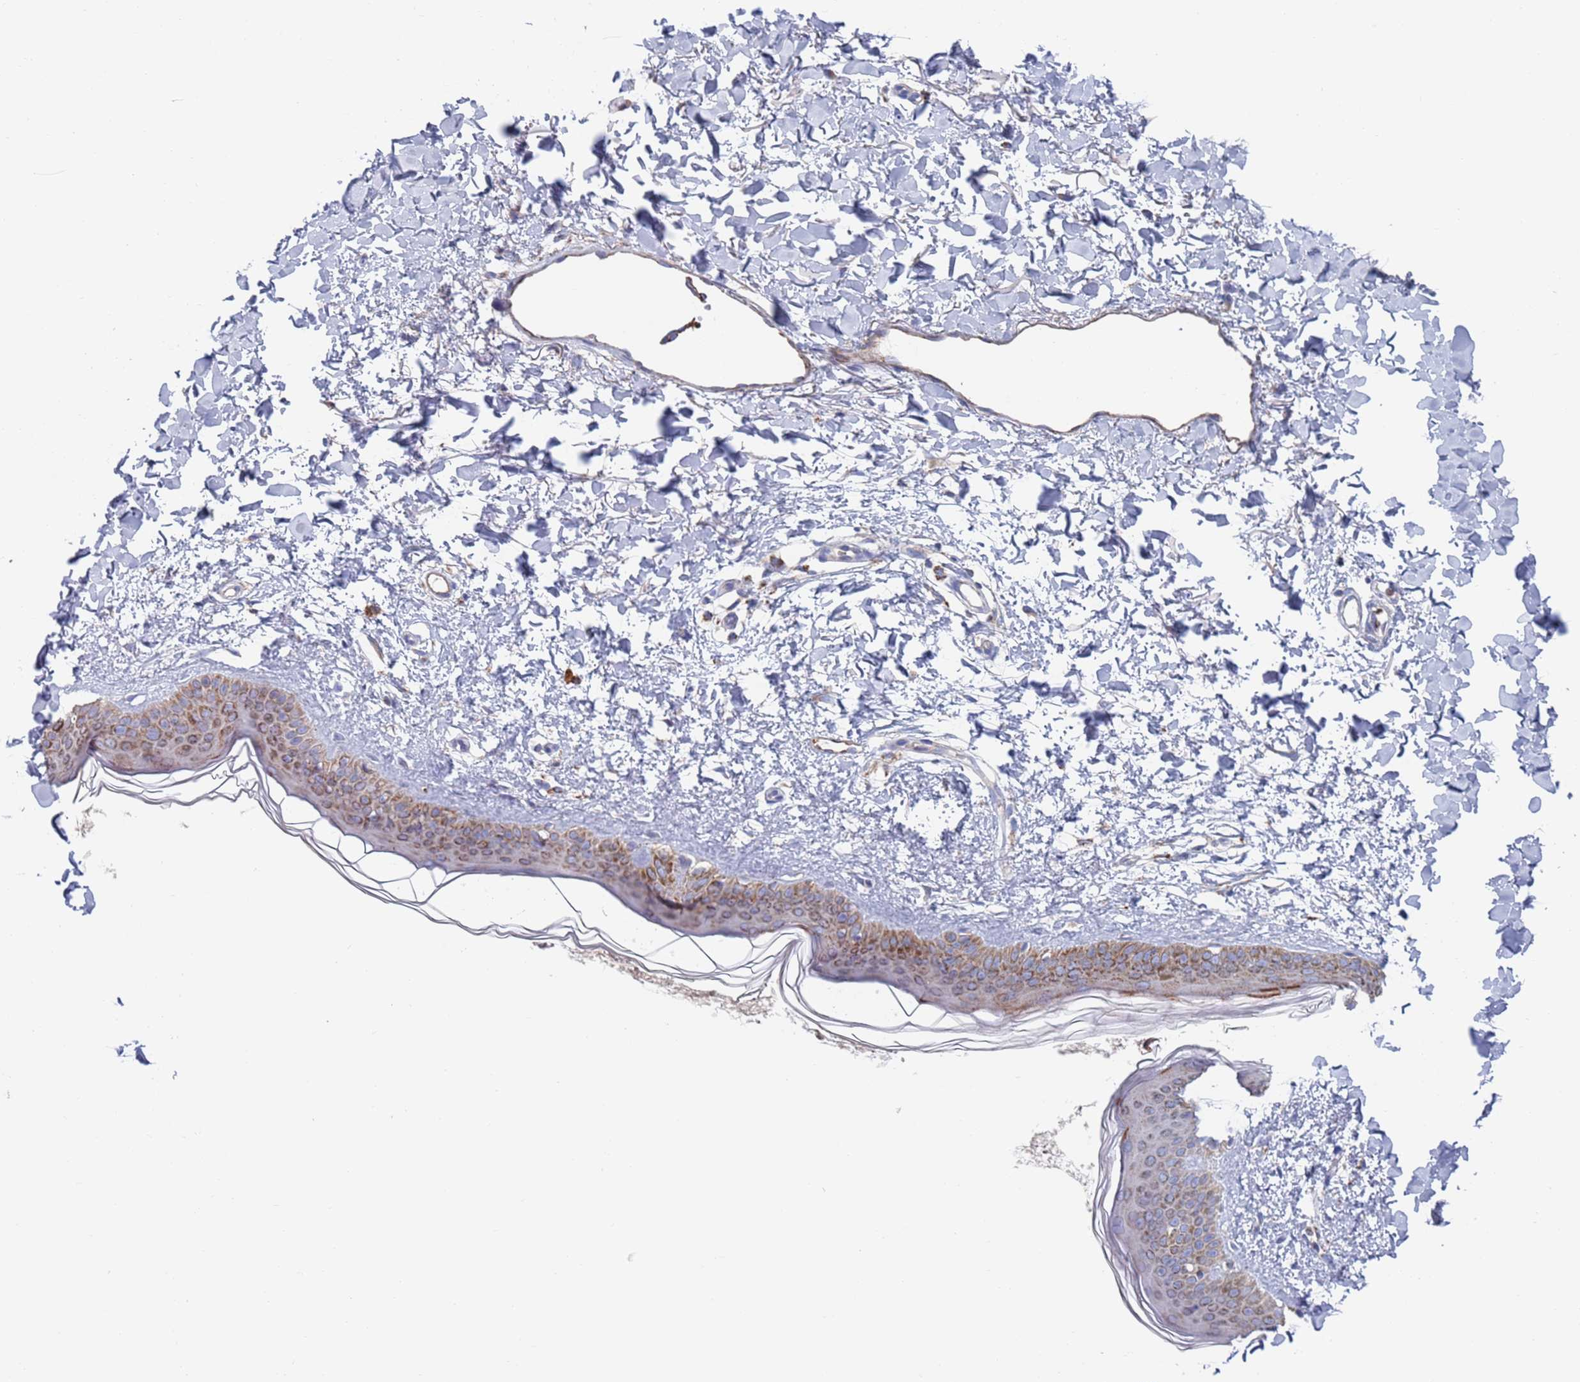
{"staining": {"intensity": "negative", "quantity": "none", "location": "none"}, "tissue": "skin", "cell_type": "Fibroblasts", "image_type": "normal", "snomed": [{"axis": "morphology", "description": "Normal tissue, NOS"}, {"axis": "topography", "description": "Skin"}], "caption": "DAB immunohistochemical staining of benign skin displays no significant staining in fibroblasts. (Stains: DAB (3,3'-diaminobenzidine) immunohistochemistry with hematoxylin counter stain, Microscopy: brightfield microscopy at high magnification).", "gene": "CHCHD6", "patient": {"sex": "female", "age": 58}}